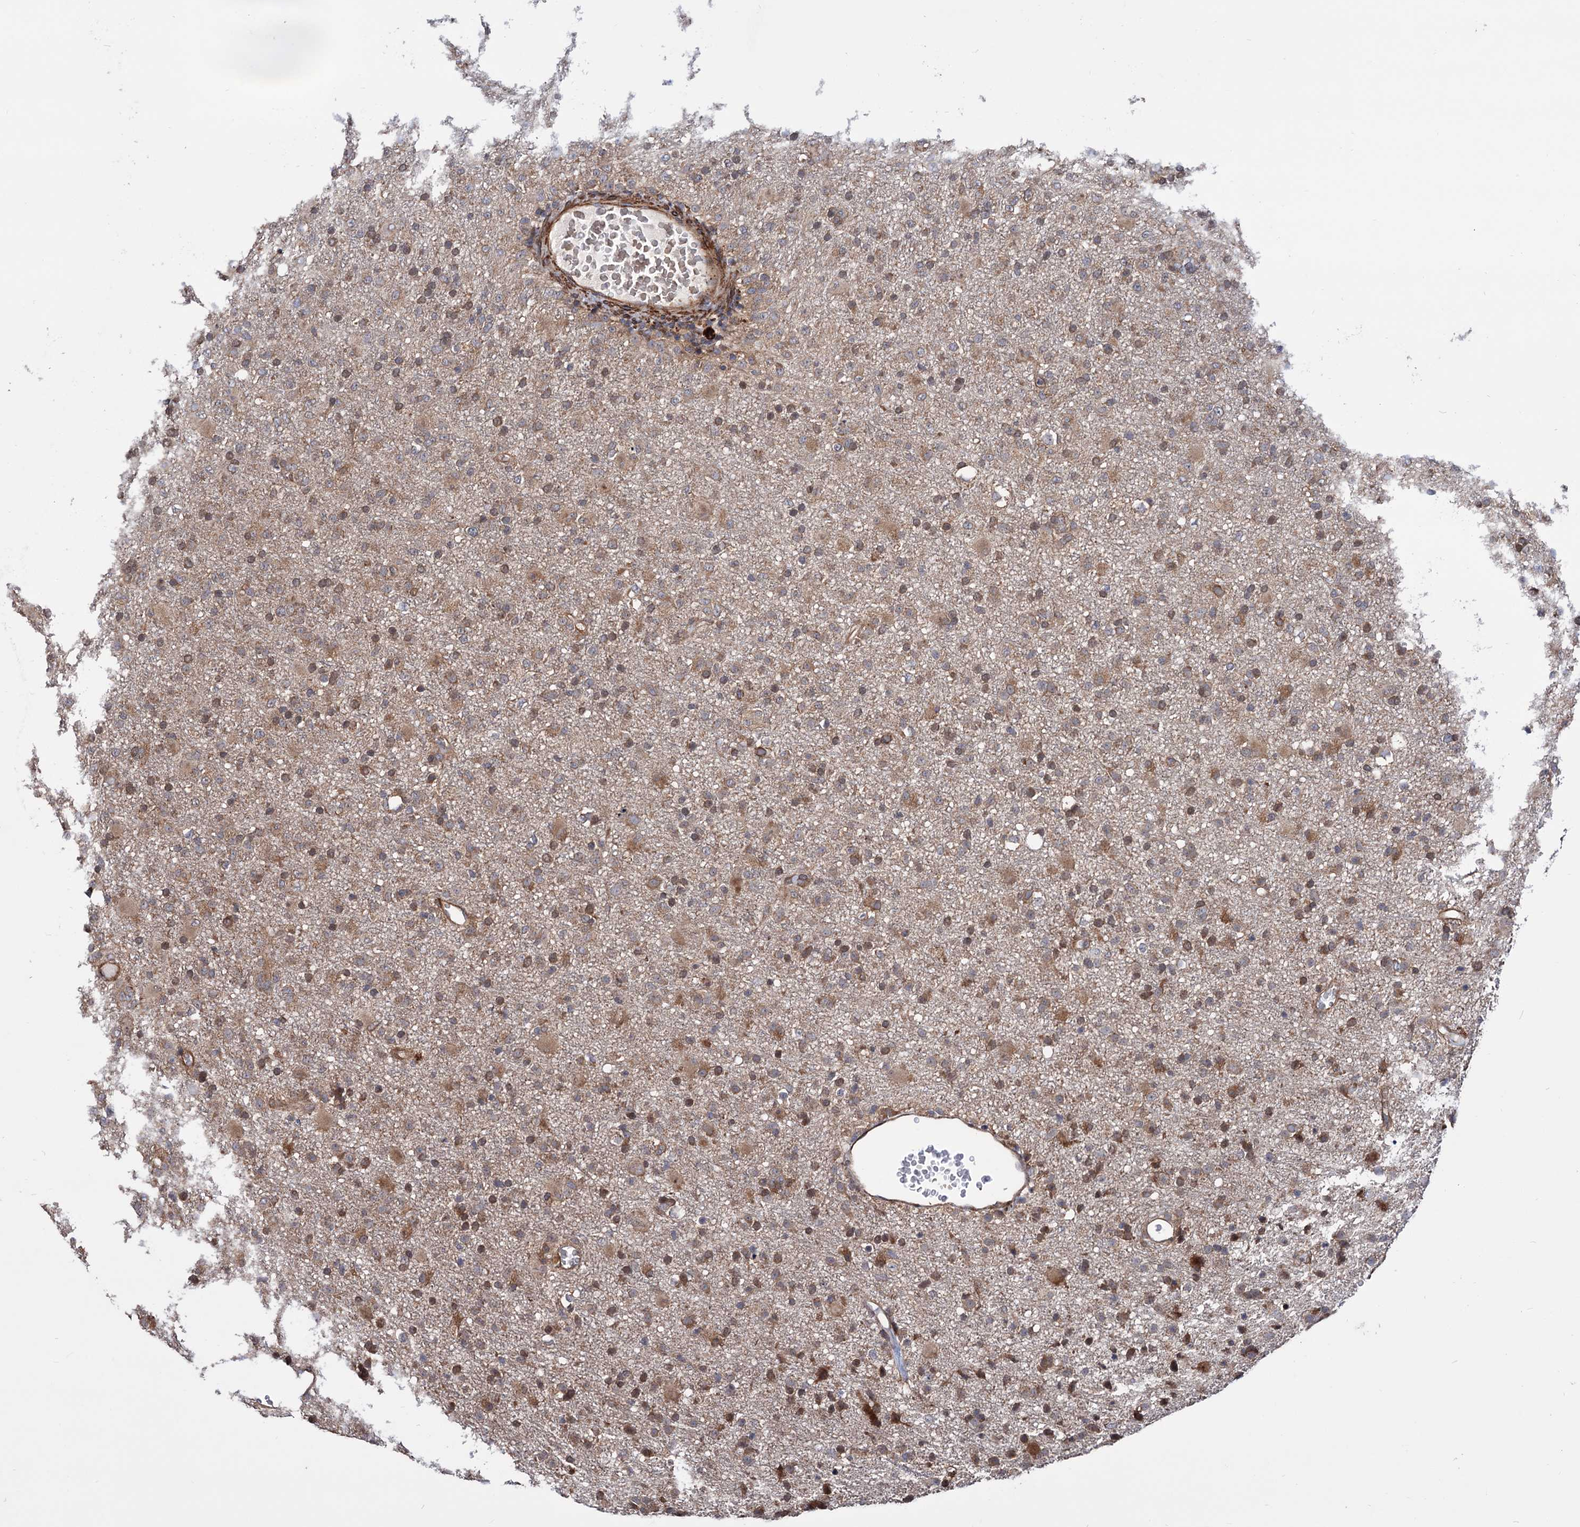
{"staining": {"intensity": "moderate", "quantity": ">75%", "location": "cytoplasmic/membranous"}, "tissue": "glioma", "cell_type": "Tumor cells", "image_type": "cancer", "snomed": [{"axis": "morphology", "description": "Glioma, malignant, Low grade"}, {"axis": "topography", "description": "Brain"}], "caption": "This is a micrograph of immunohistochemistry staining of malignant glioma (low-grade), which shows moderate positivity in the cytoplasmic/membranous of tumor cells.", "gene": "FERMT2", "patient": {"sex": "male", "age": 65}}